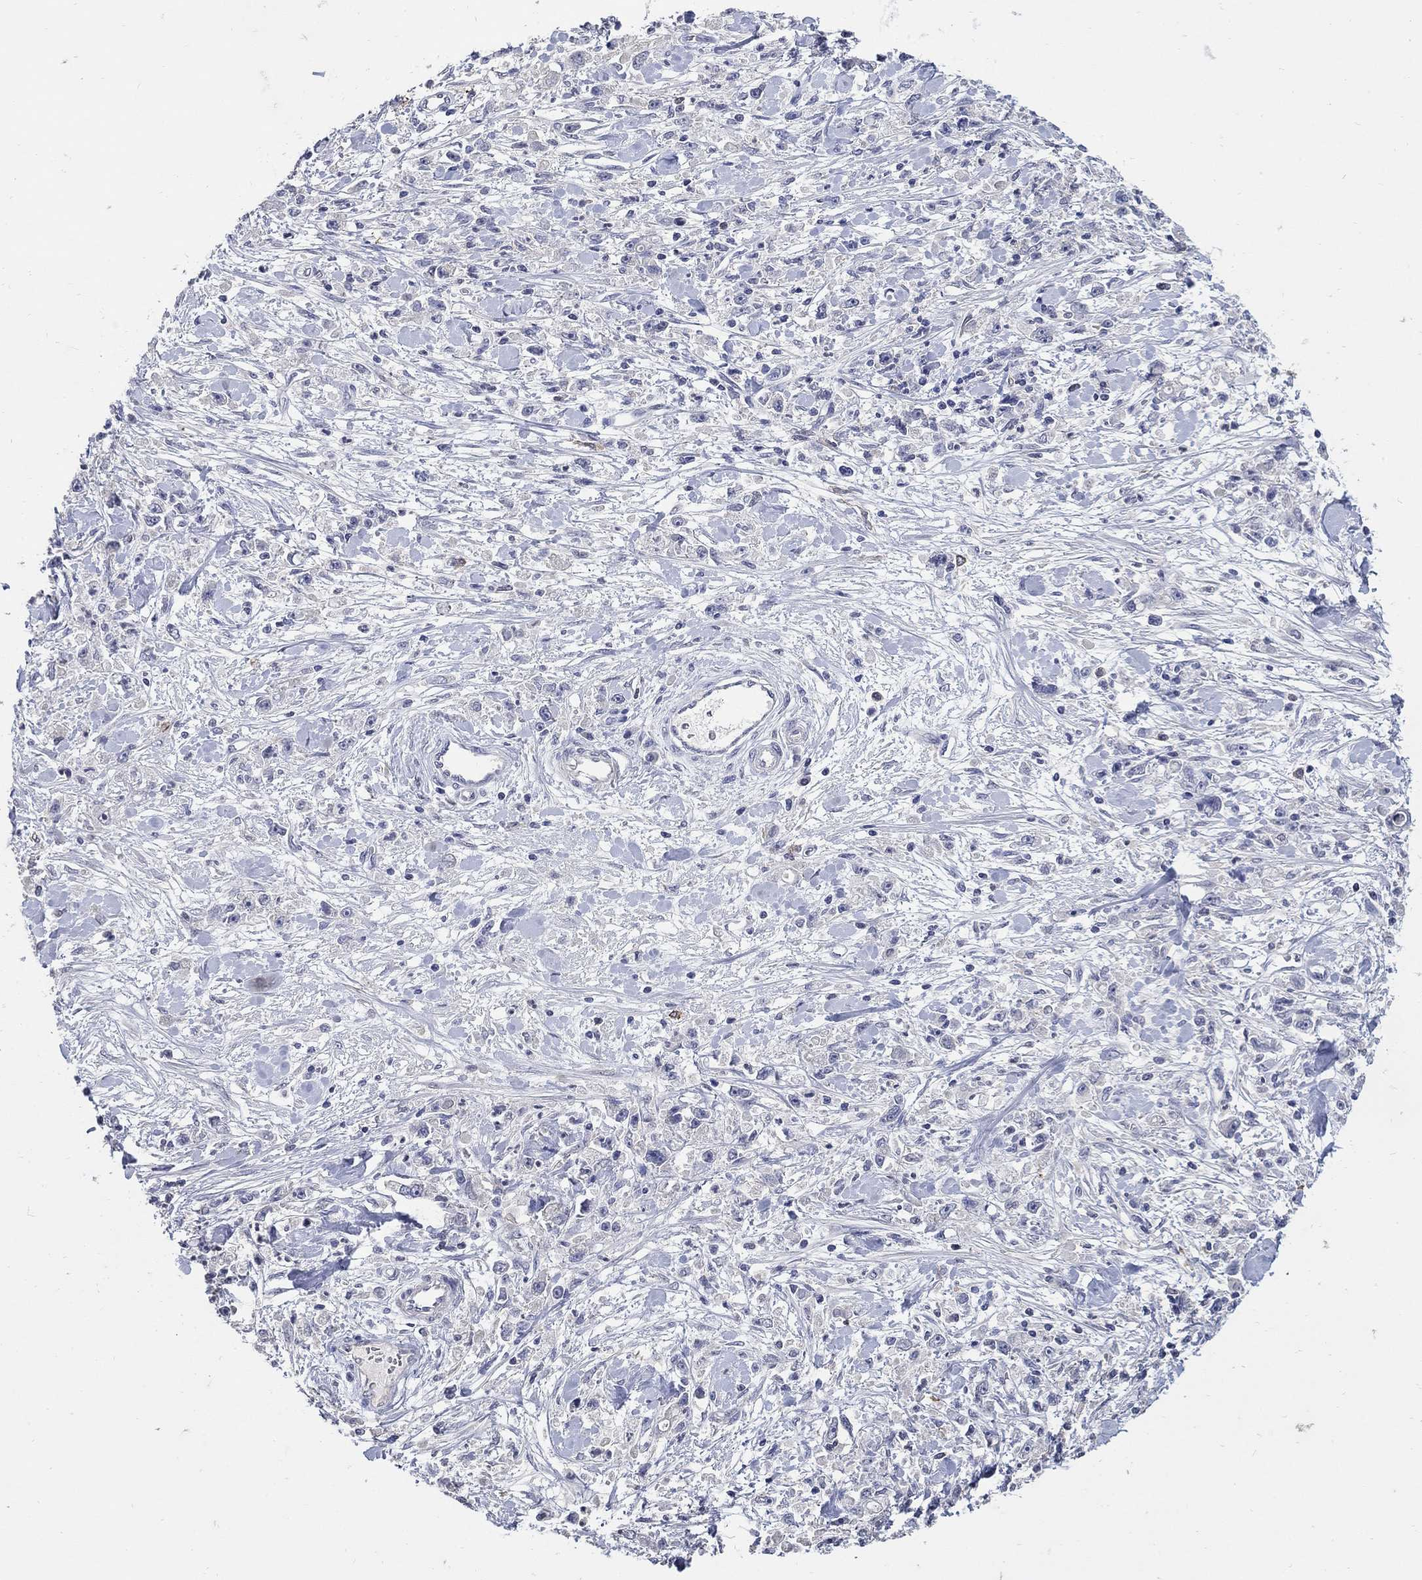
{"staining": {"intensity": "negative", "quantity": "none", "location": "none"}, "tissue": "stomach cancer", "cell_type": "Tumor cells", "image_type": "cancer", "snomed": [{"axis": "morphology", "description": "Adenocarcinoma, NOS"}, {"axis": "topography", "description": "Stomach"}], "caption": "DAB (3,3'-diaminobenzidine) immunohistochemical staining of stomach cancer (adenocarcinoma) displays no significant staining in tumor cells.", "gene": "CETN1", "patient": {"sex": "female", "age": 59}}